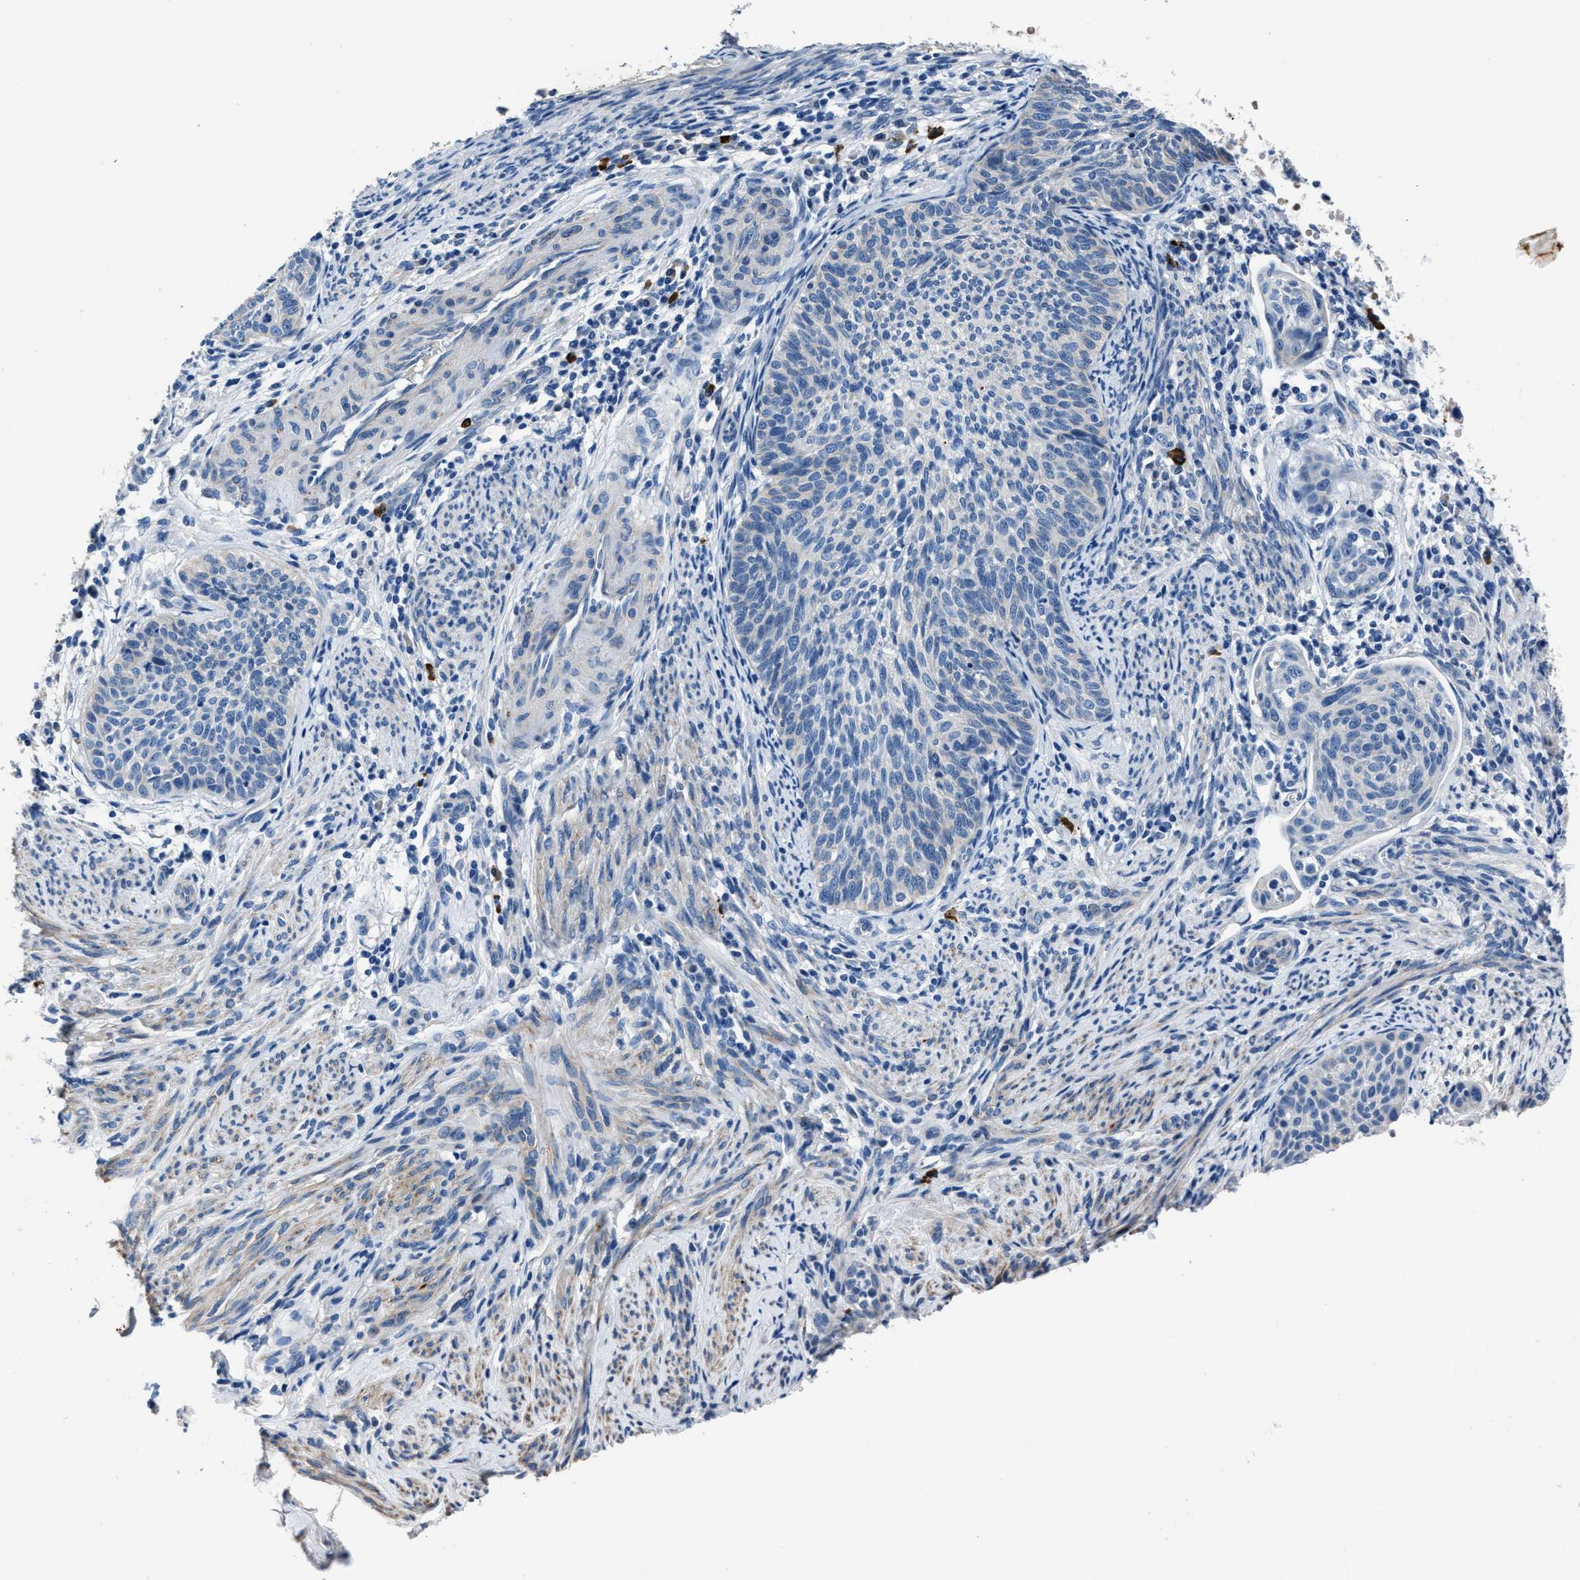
{"staining": {"intensity": "negative", "quantity": "none", "location": "none"}, "tissue": "cervical cancer", "cell_type": "Tumor cells", "image_type": "cancer", "snomed": [{"axis": "morphology", "description": "Squamous cell carcinoma, NOS"}, {"axis": "topography", "description": "Cervix"}], "caption": "IHC image of neoplastic tissue: cervical cancer stained with DAB shows no significant protein positivity in tumor cells.", "gene": "NACAD", "patient": {"sex": "female", "age": 70}}